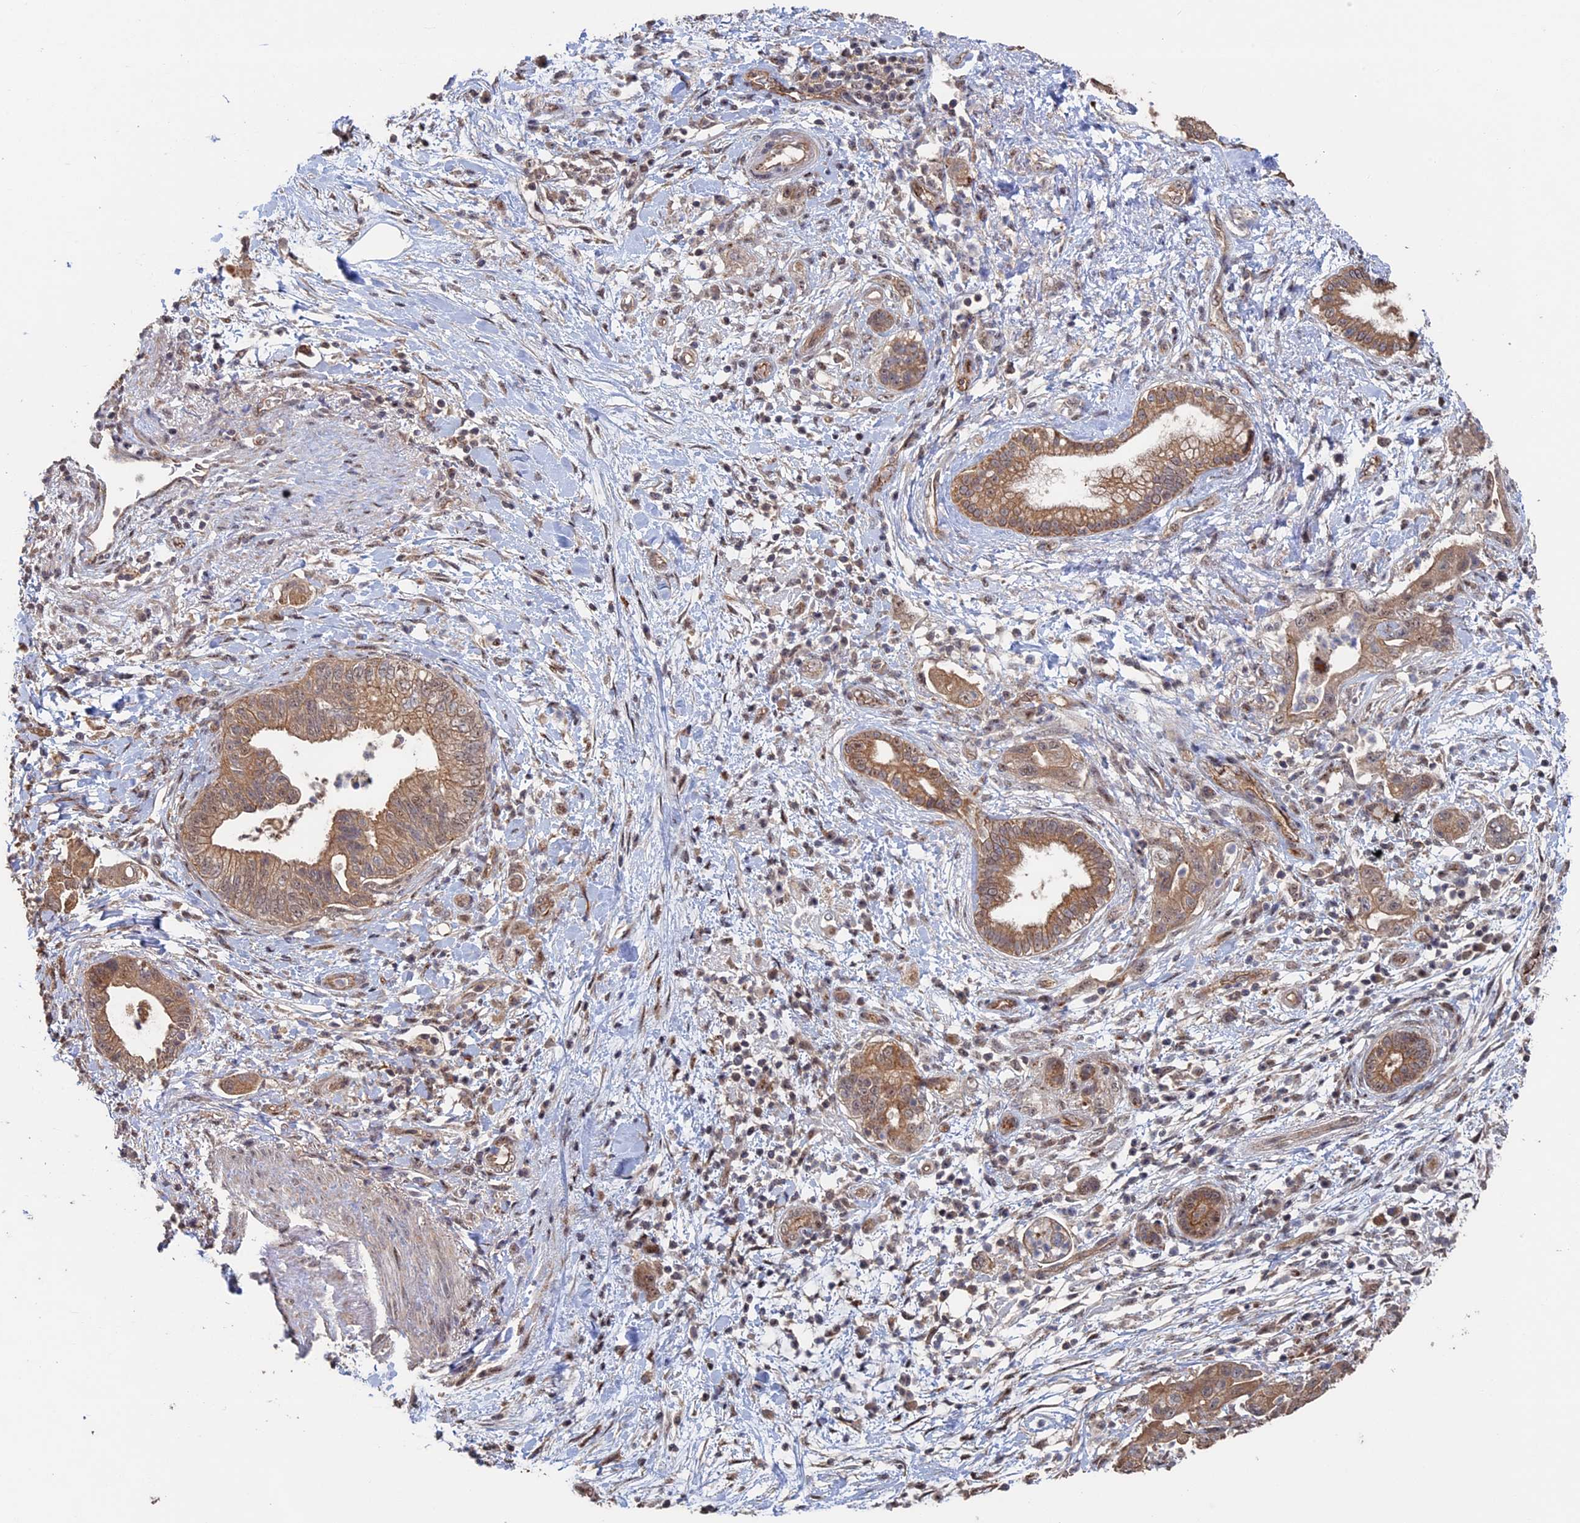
{"staining": {"intensity": "moderate", "quantity": ">75%", "location": "cytoplasmic/membranous"}, "tissue": "pancreatic cancer", "cell_type": "Tumor cells", "image_type": "cancer", "snomed": [{"axis": "morphology", "description": "Adenocarcinoma, NOS"}, {"axis": "topography", "description": "Pancreas"}], "caption": "About >75% of tumor cells in human pancreatic cancer exhibit moderate cytoplasmic/membranous protein expression as visualized by brown immunohistochemical staining.", "gene": "KIAA1328", "patient": {"sex": "female", "age": 73}}